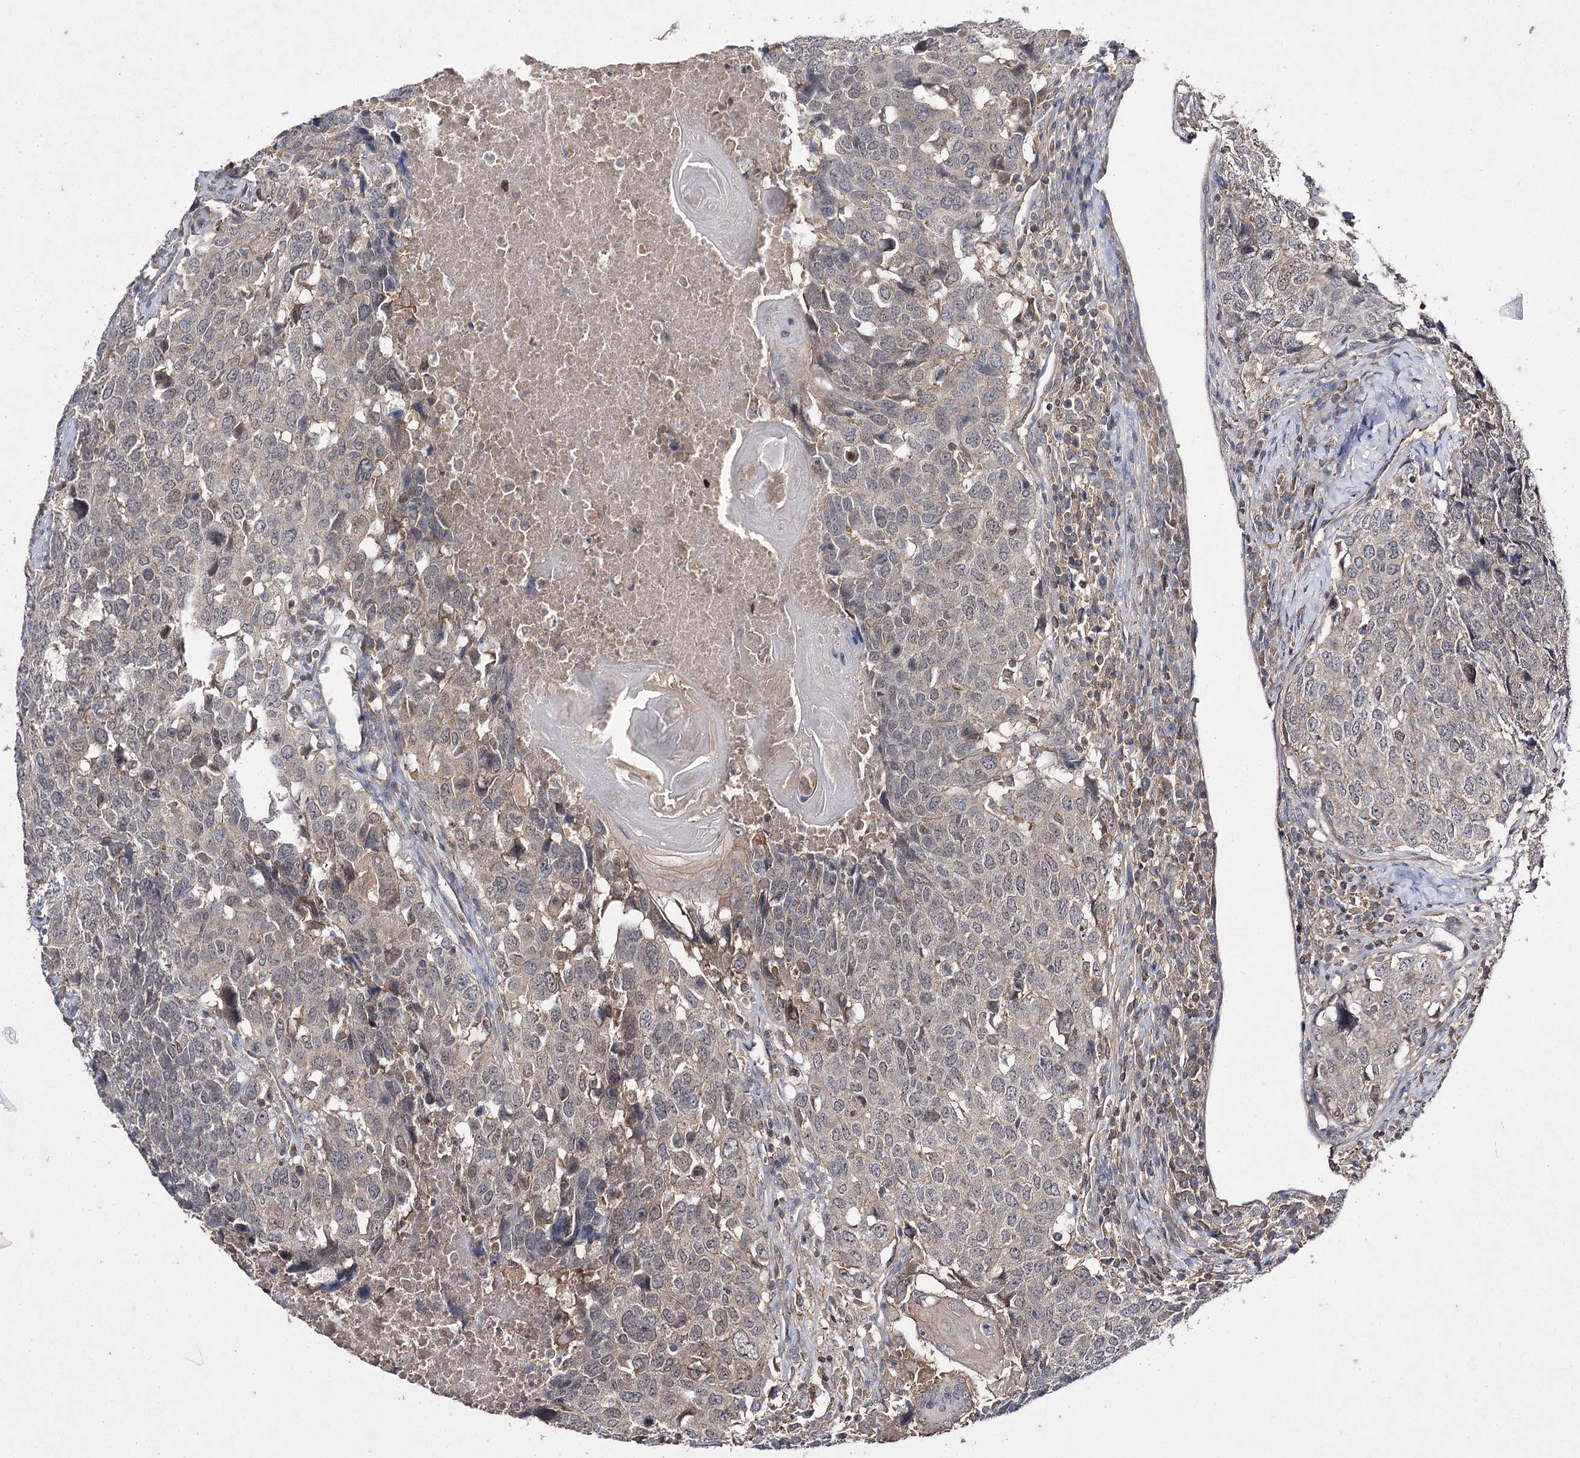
{"staining": {"intensity": "weak", "quantity": "<25%", "location": "cytoplasmic/membranous"}, "tissue": "head and neck cancer", "cell_type": "Tumor cells", "image_type": "cancer", "snomed": [{"axis": "morphology", "description": "Squamous cell carcinoma, NOS"}, {"axis": "topography", "description": "Head-Neck"}], "caption": "Micrograph shows no significant protein positivity in tumor cells of head and neck squamous cell carcinoma.", "gene": "BCR", "patient": {"sex": "male", "age": 66}}